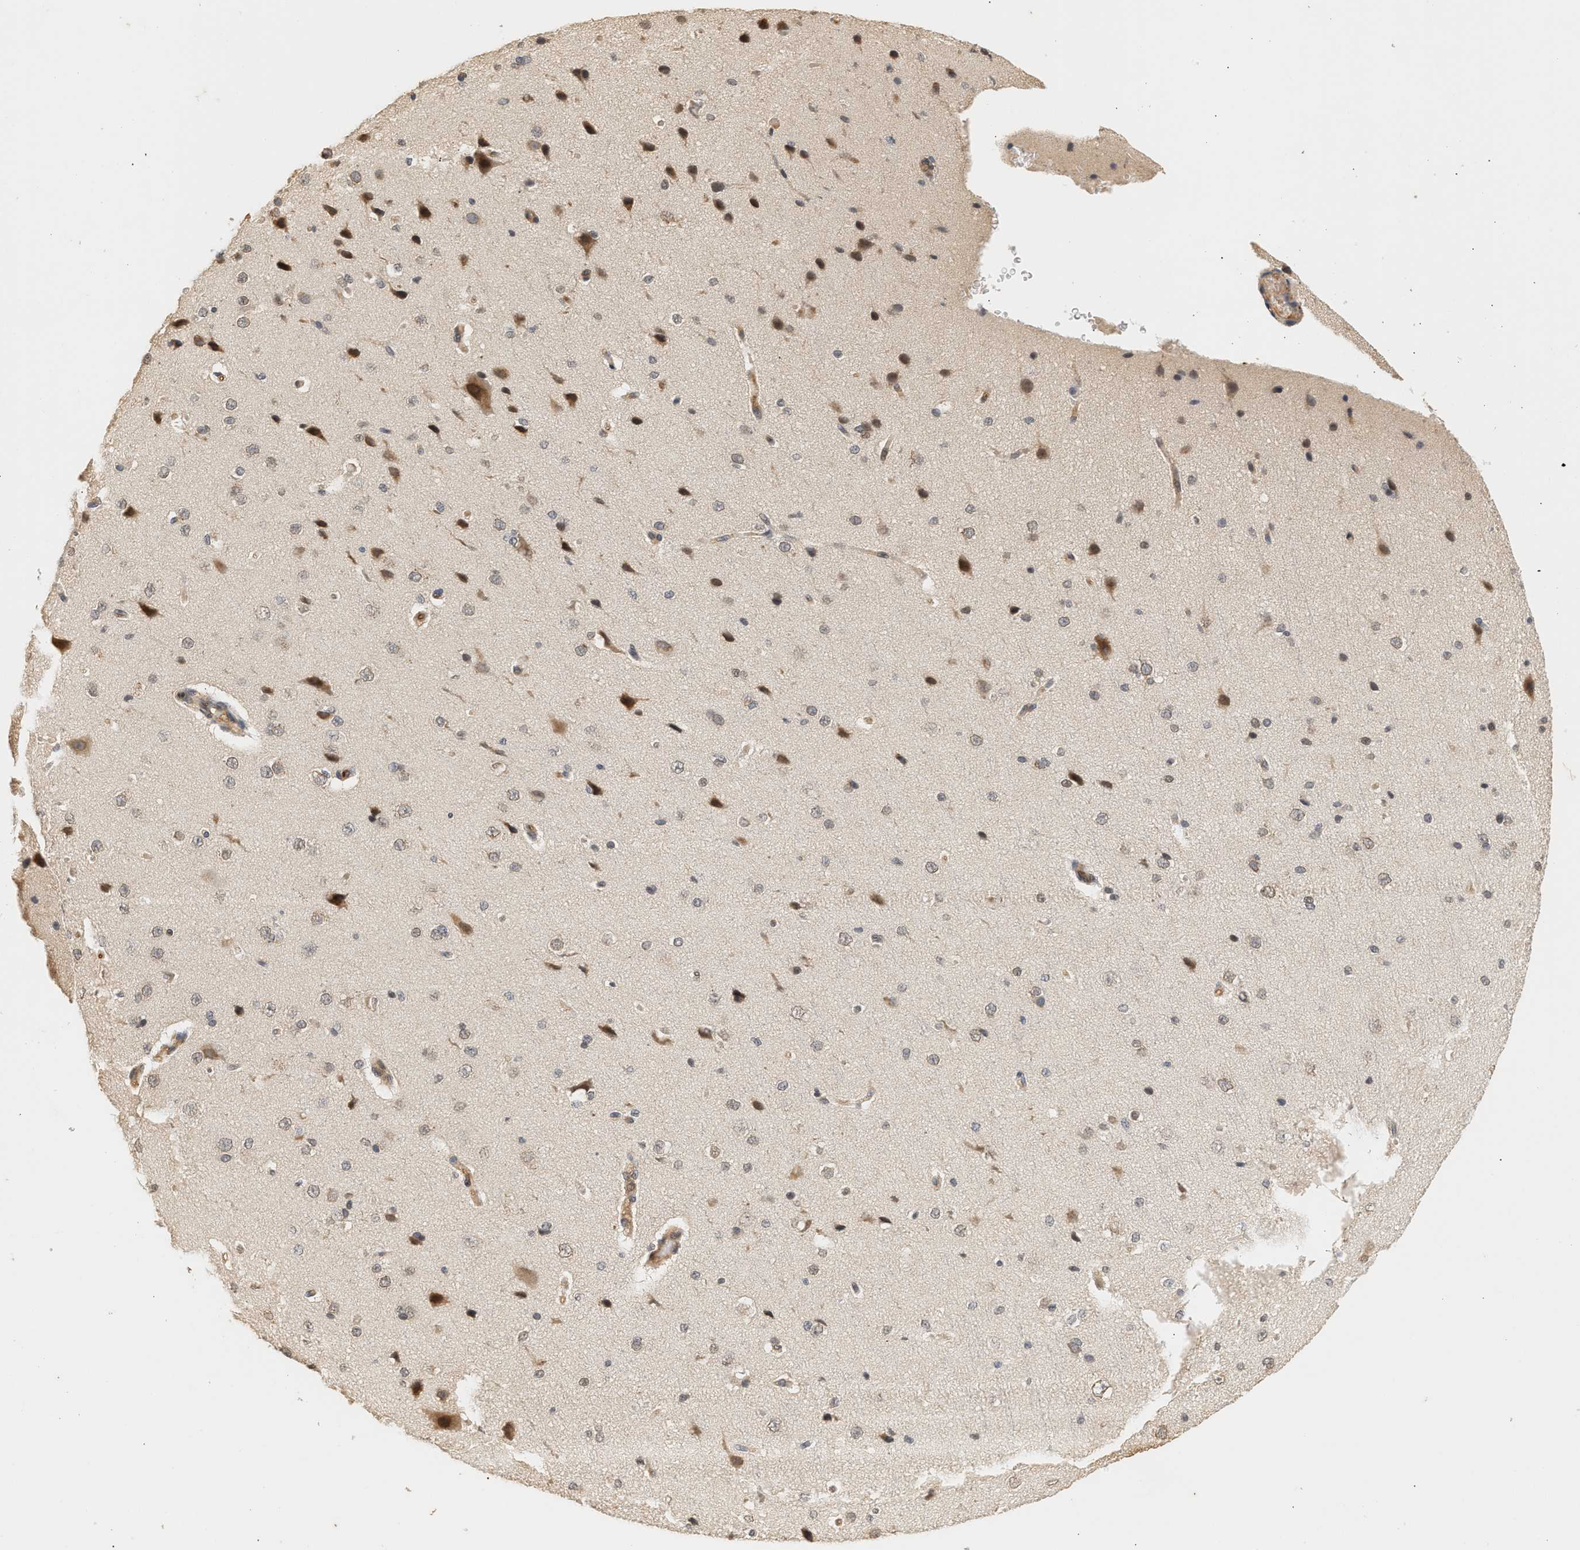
{"staining": {"intensity": "moderate", "quantity": "25%-75%", "location": "cytoplasmic/membranous"}, "tissue": "cerebral cortex", "cell_type": "Endothelial cells", "image_type": "normal", "snomed": [{"axis": "morphology", "description": "Normal tissue, NOS"}, {"axis": "morphology", "description": "Developmental malformation"}, {"axis": "topography", "description": "Cerebral cortex"}], "caption": "The histopathology image demonstrates staining of benign cerebral cortex, revealing moderate cytoplasmic/membranous protein staining (brown color) within endothelial cells. The staining is performed using DAB brown chromogen to label protein expression. The nuclei are counter-stained blue using hematoxylin.", "gene": "PLXND1", "patient": {"sex": "female", "age": 30}}